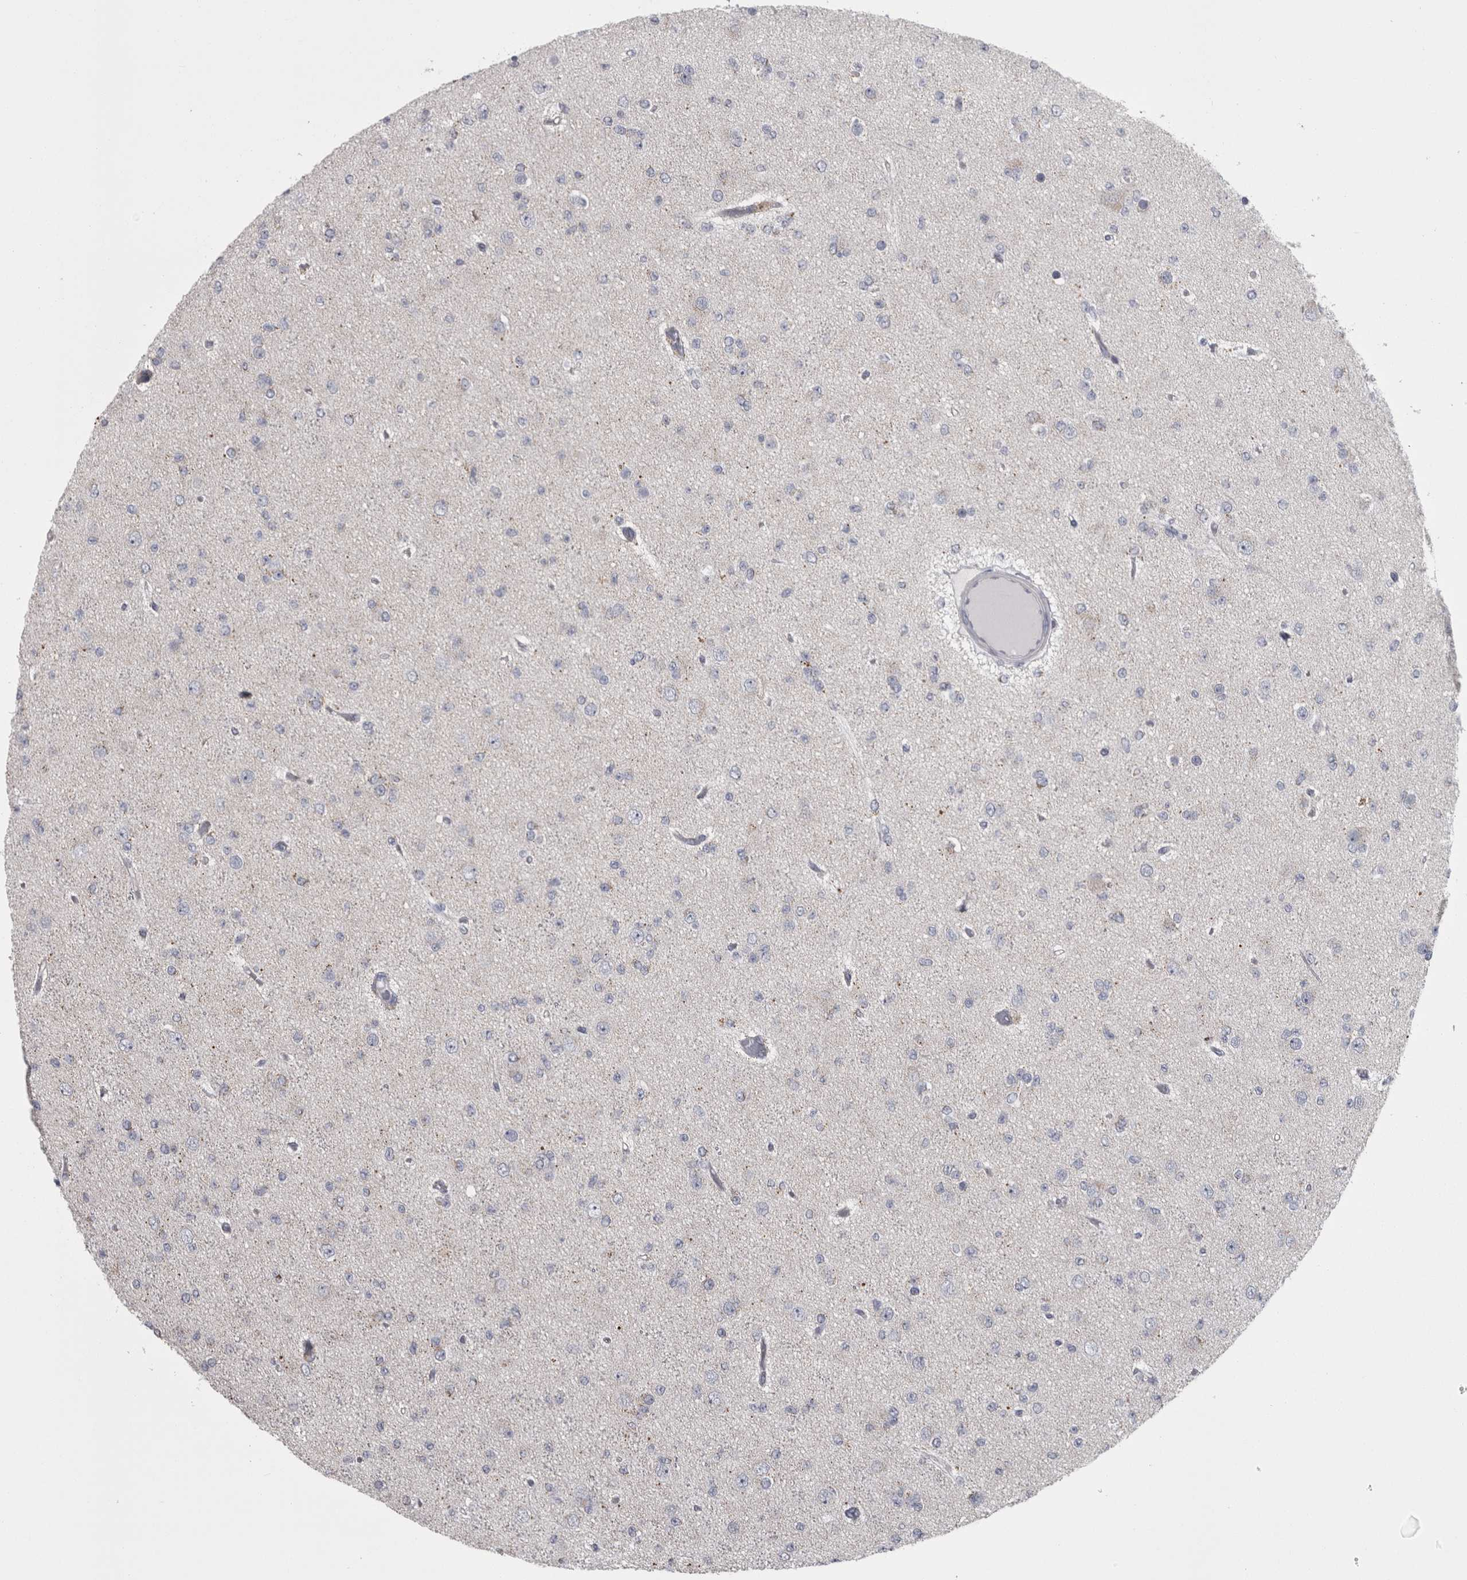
{"staining": {"intensity": "negative", "quantity": "none", "location": "none"}, "tissue": "glioma", "cell_type": "Tumor cells", "image_type": "cancer", "snomed": [{"axis": "morphology", "description": "Glioma, malignant, Low grade"}, {"axis": "topography", "description": "Brain"}], "caption": "Protein analysis of malignant low-grade glioma shows no significant expression in tumor cells.", "gene": "DBT", "patient": {"sex": "female", "age": 22}}